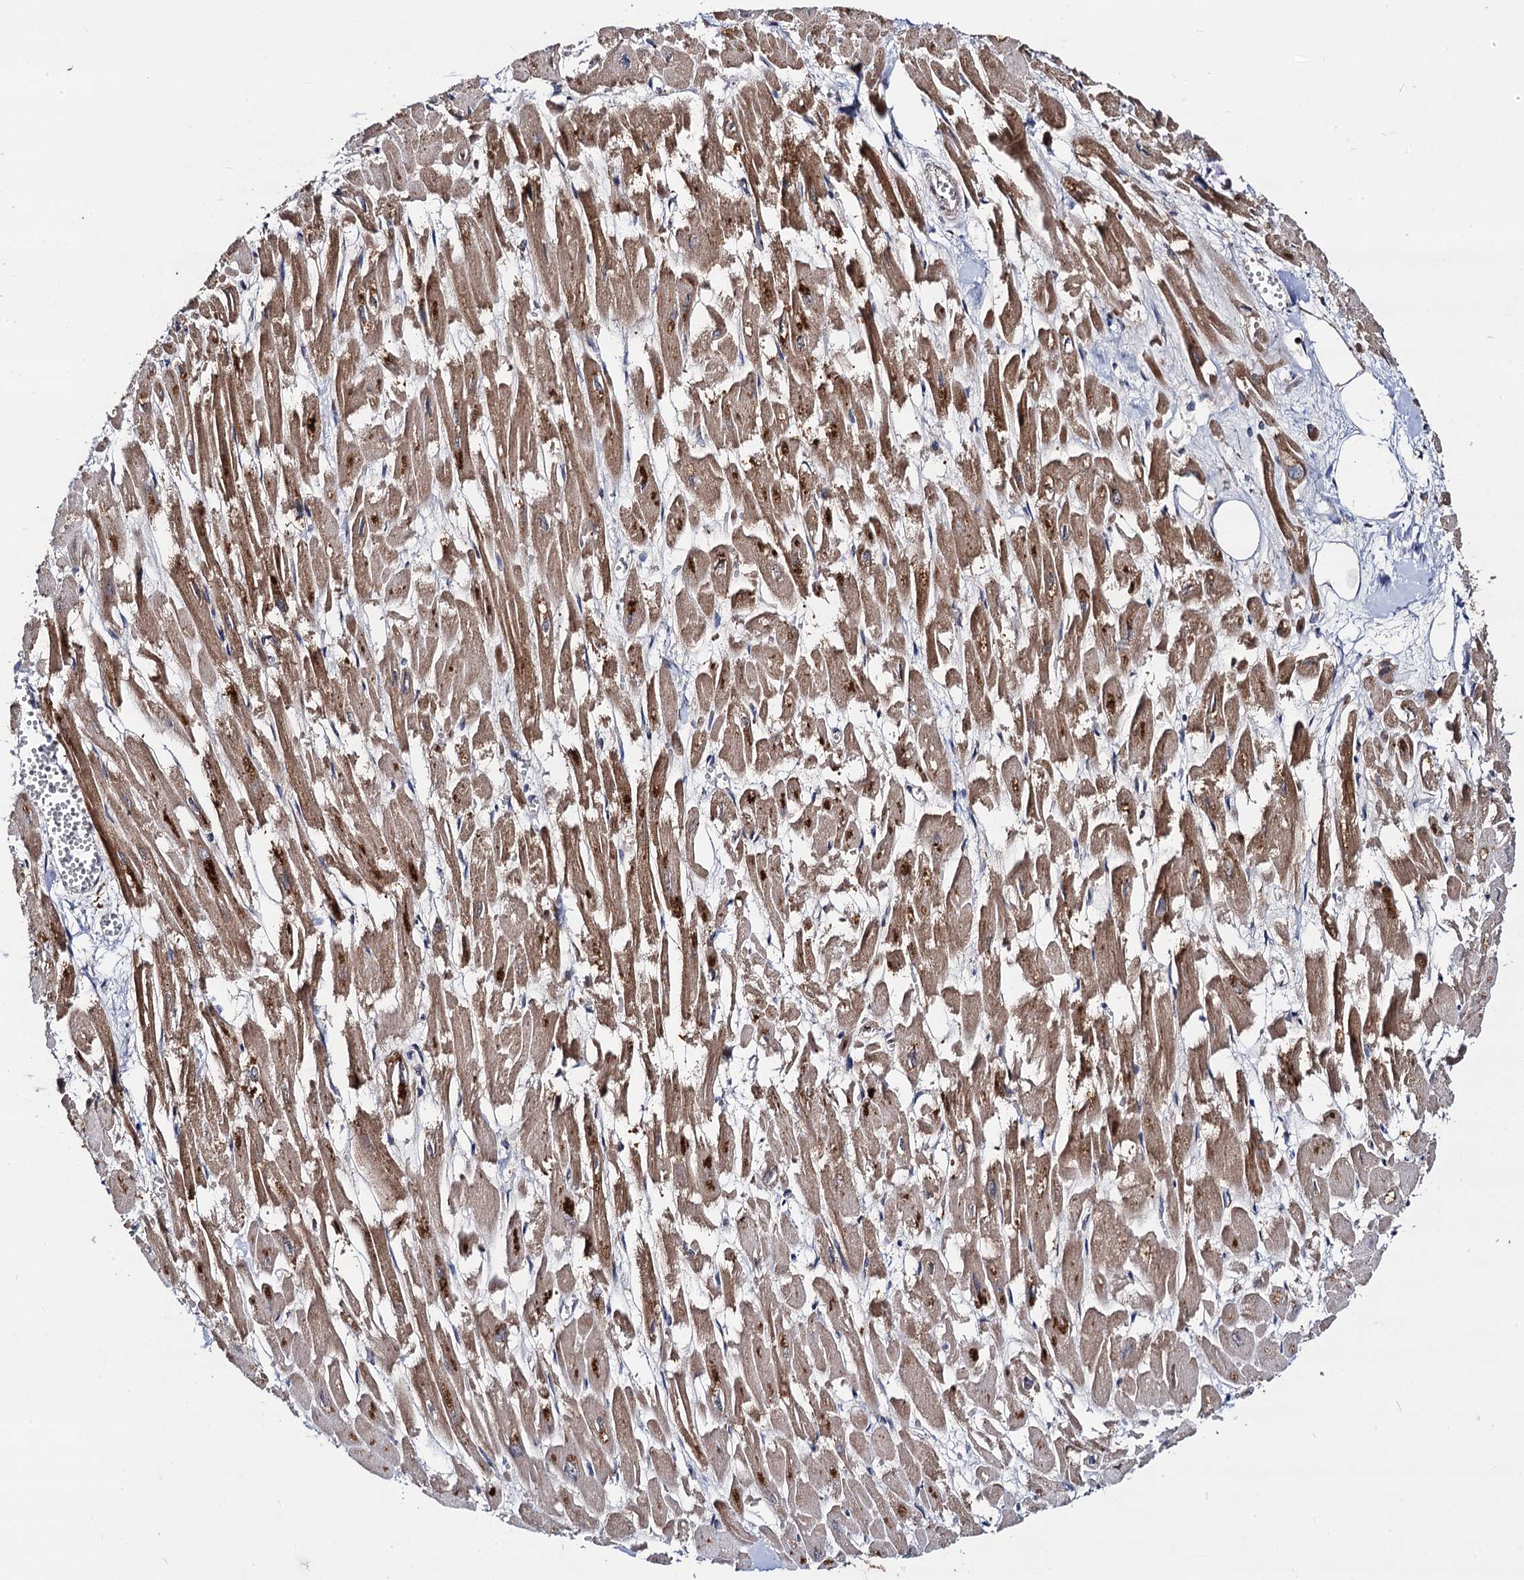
{"staining": {"intensity": "moderate", "quantity": ">75%", "location": "cytoplasmic/membranous"}, "tissue": "heart muscle", "cell_type": "Cardiomyocytes", "image_type": "normal", "snomed": [{"axis": "morphology", "description": "Normal tissue, NOS"}, {"axis": "topography", "description": "Heart"}], "caption": "Protein expression analysis of normal human heart muscle reveals moderate cytoplasmic/membranous positivity in approximately >75% of cardiomyocytes. The staining was performed using DAB to visualize the protein expression in brown, while the nuclei were stained in blue with hematoxylin (Magnification: 20x).", "gene": "VPS37D", "patient": {"sex": "male", "age": 54}}